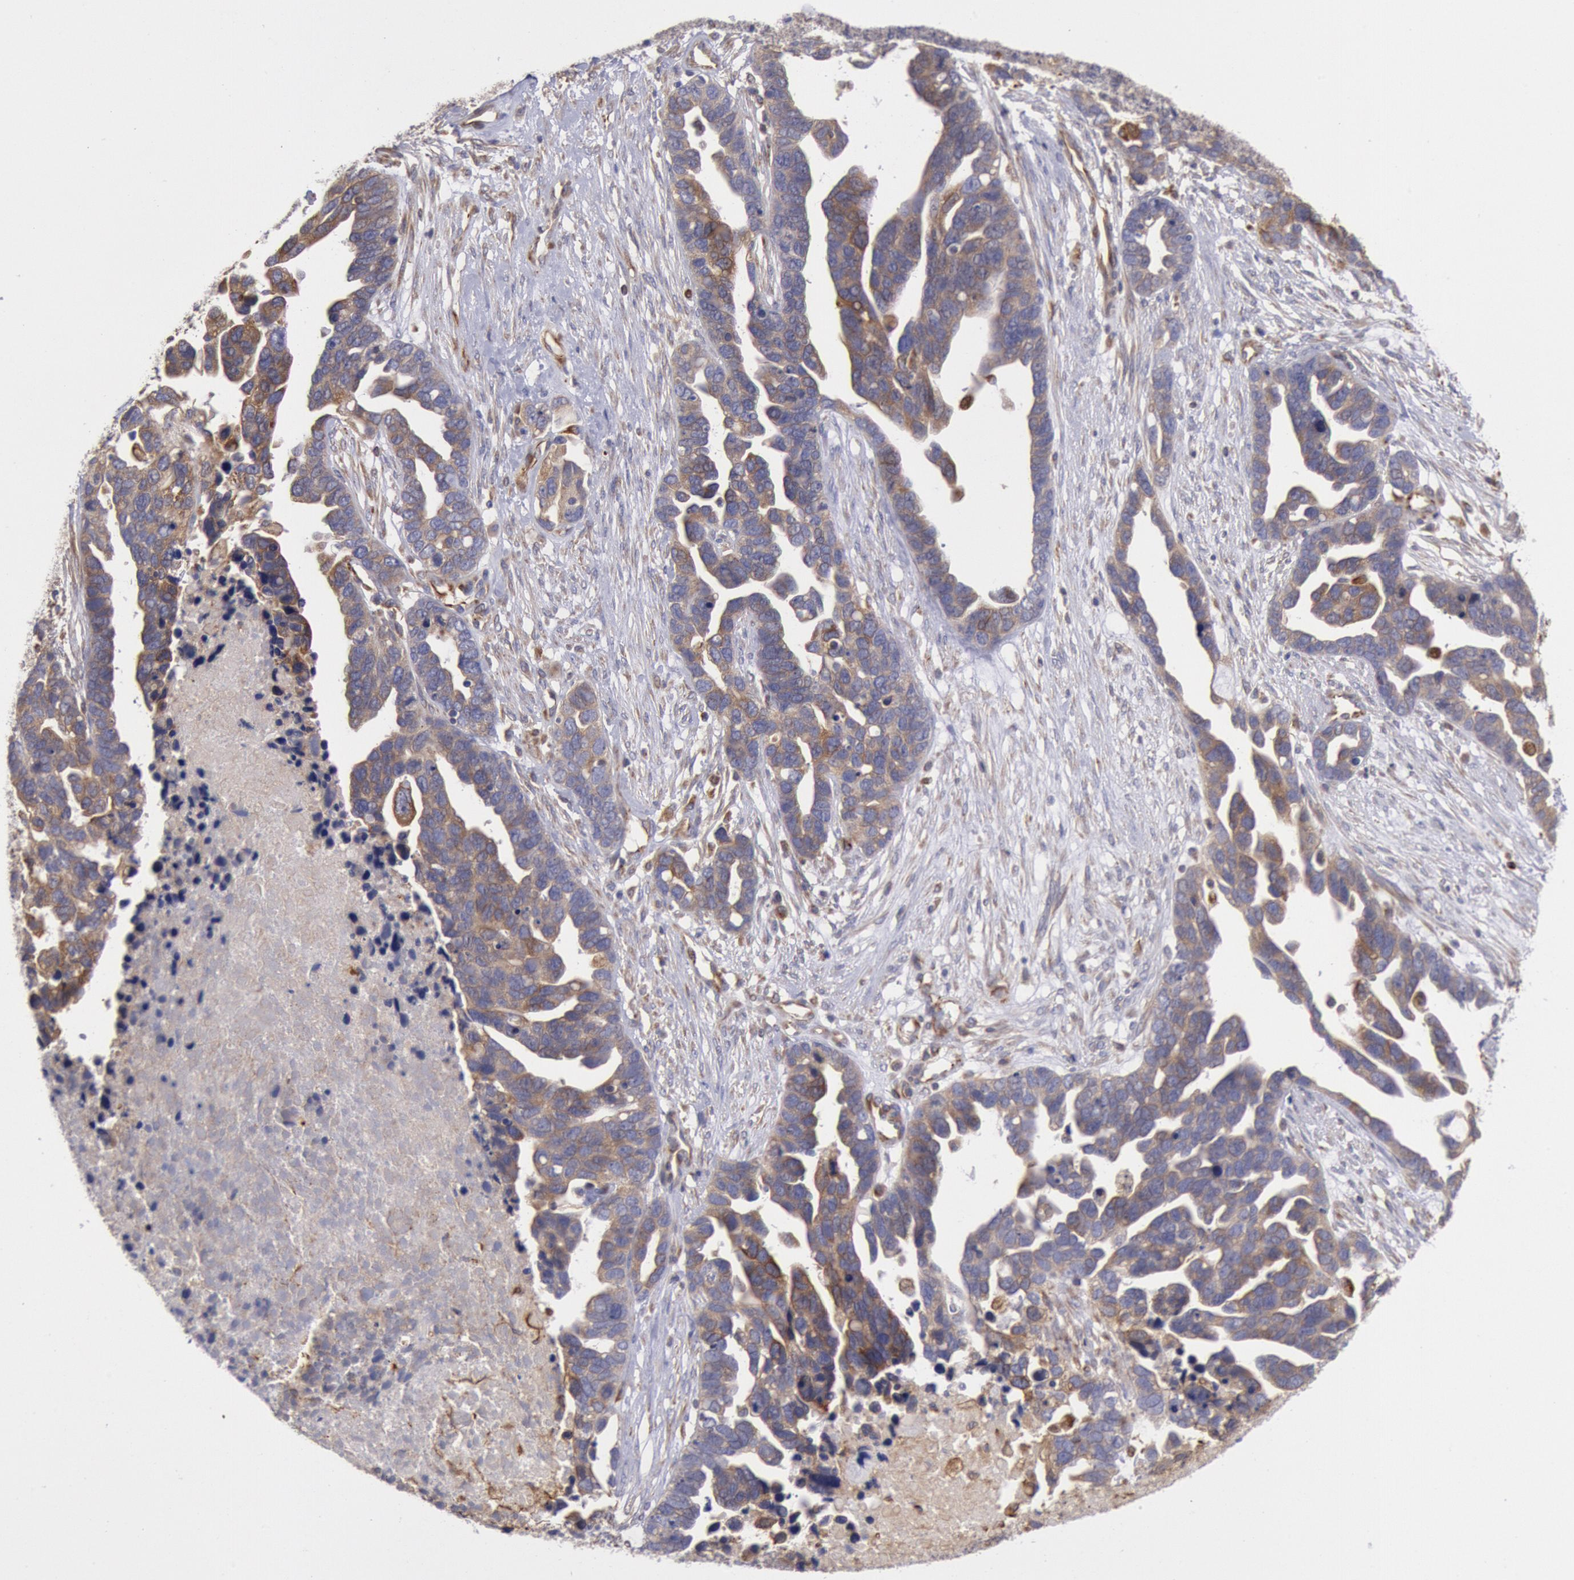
{"staining": {"intensity": "weak", "quantity": ">75%", "location": "cytoplasmic/membranous"}, "tissue": "ovarian cancer", "cell_type": "Tumor cells", "image_type": "cancer", "snomed": [{"axis": "morphology", "description": "Cystadenocarcinoma, serous, NOS"}, {"axis": "topography", "description": "Ovary"}], "caption": "Protein positivity by immunohistochemistry reveals weak cytoplasmic/membranous expression in about >75% of tumor cells in ovarian cancer (serous cystadenocarcinoma).", "gene": "RNF139", "patient": {"sex": "female", "age": 54}}